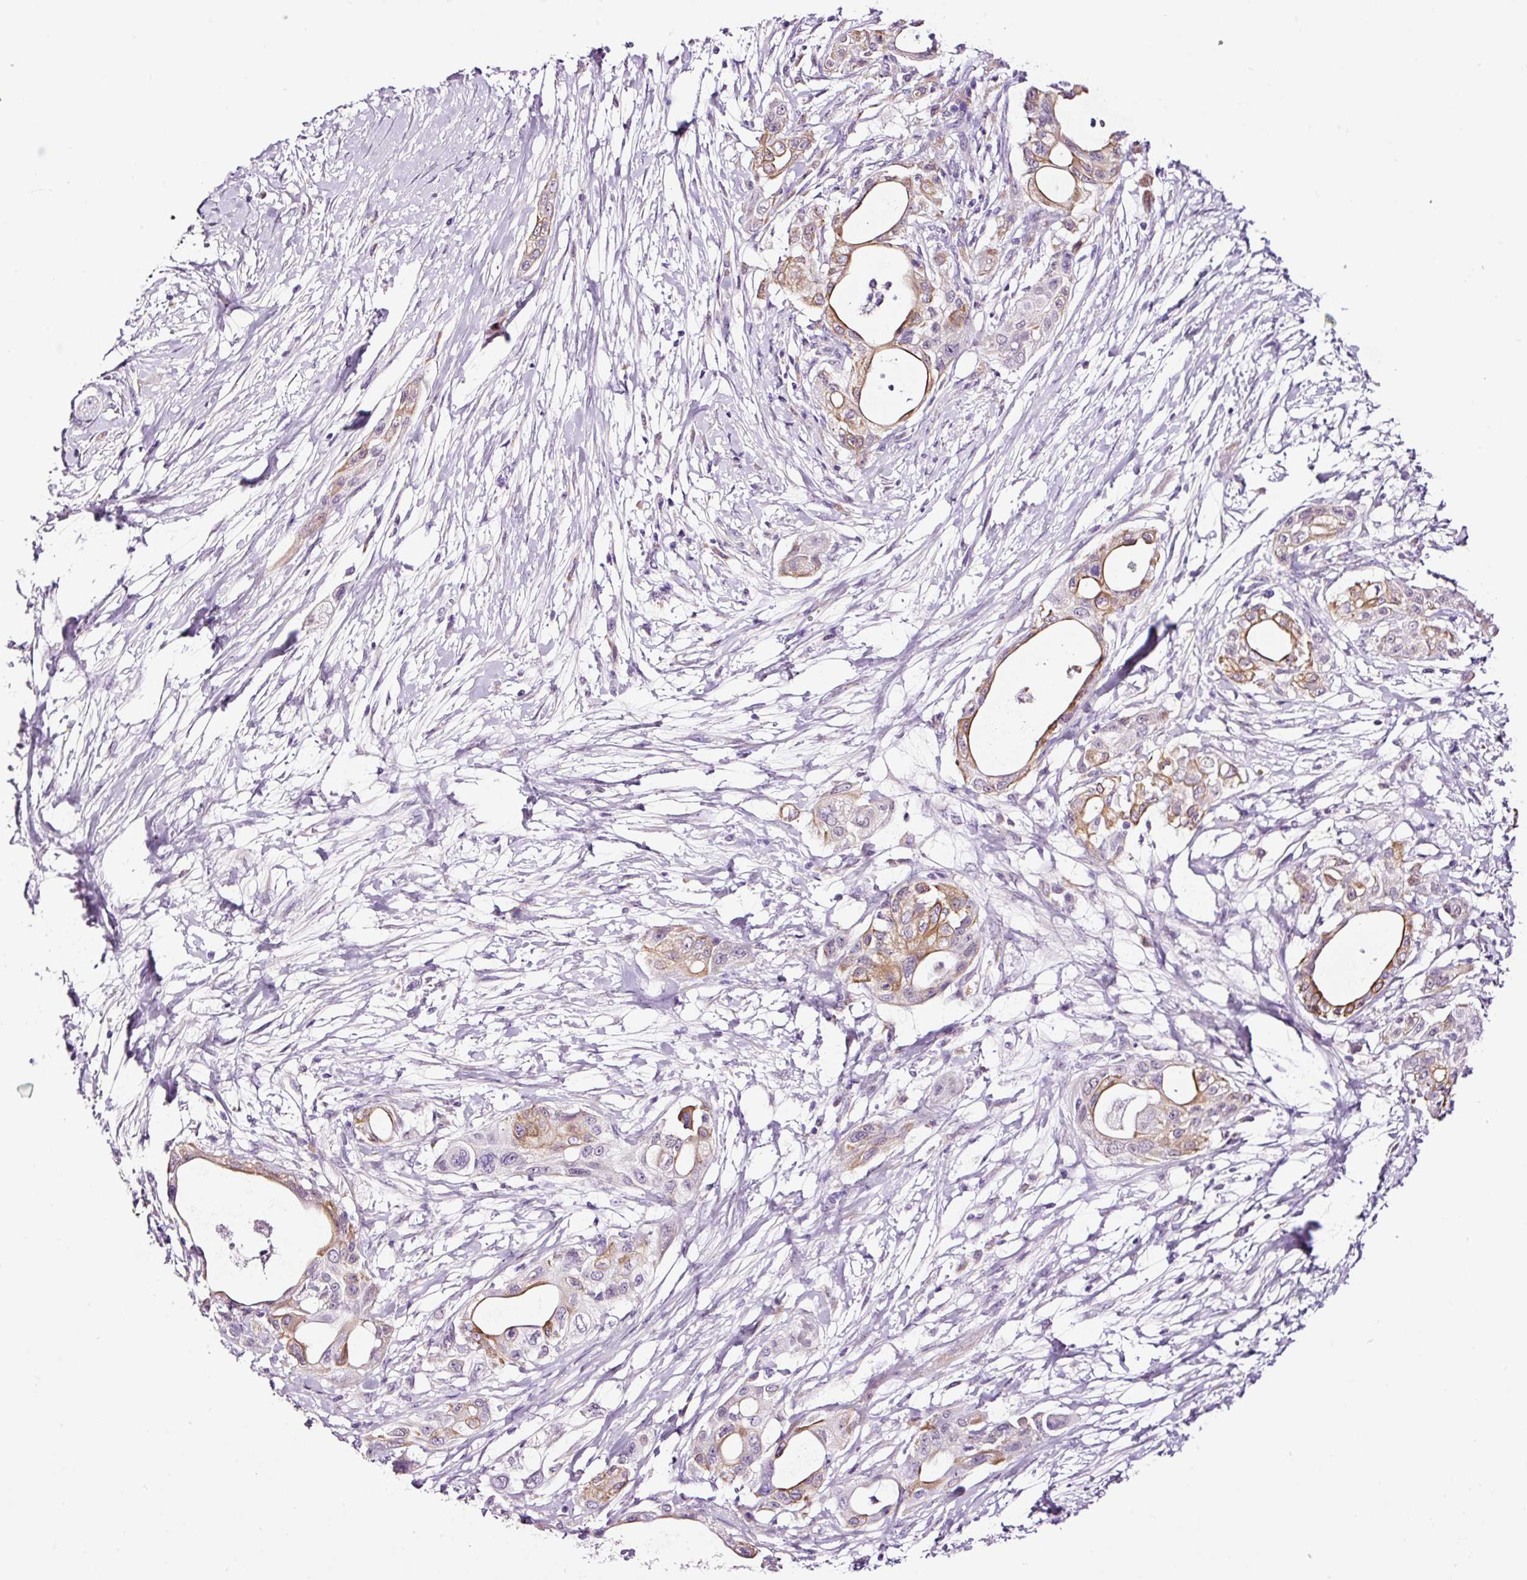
{"staining": {"intensity": "moderate", "quantity": "25%-75%", "location": "cytoplasmic/membranous"}, "tissue": "pancreatic cancer", "cell_type": "Tumor cells", "image_type": "cancer", "snomed": [{"axis": "morphology", "description": "Adenocarcinoma, NOS"}, {"axis": "topography", "description": "Pancreas"}], "caption": "A brown stain highlights moderate cytoplasmic/membranous expression of a protein in human pancreatic cancer tumor cells. (DAB = brown stain, brightfield microscopy at high magnification).", "gene": "RTF2", "patient": {"sex": "male", "age": 68}}